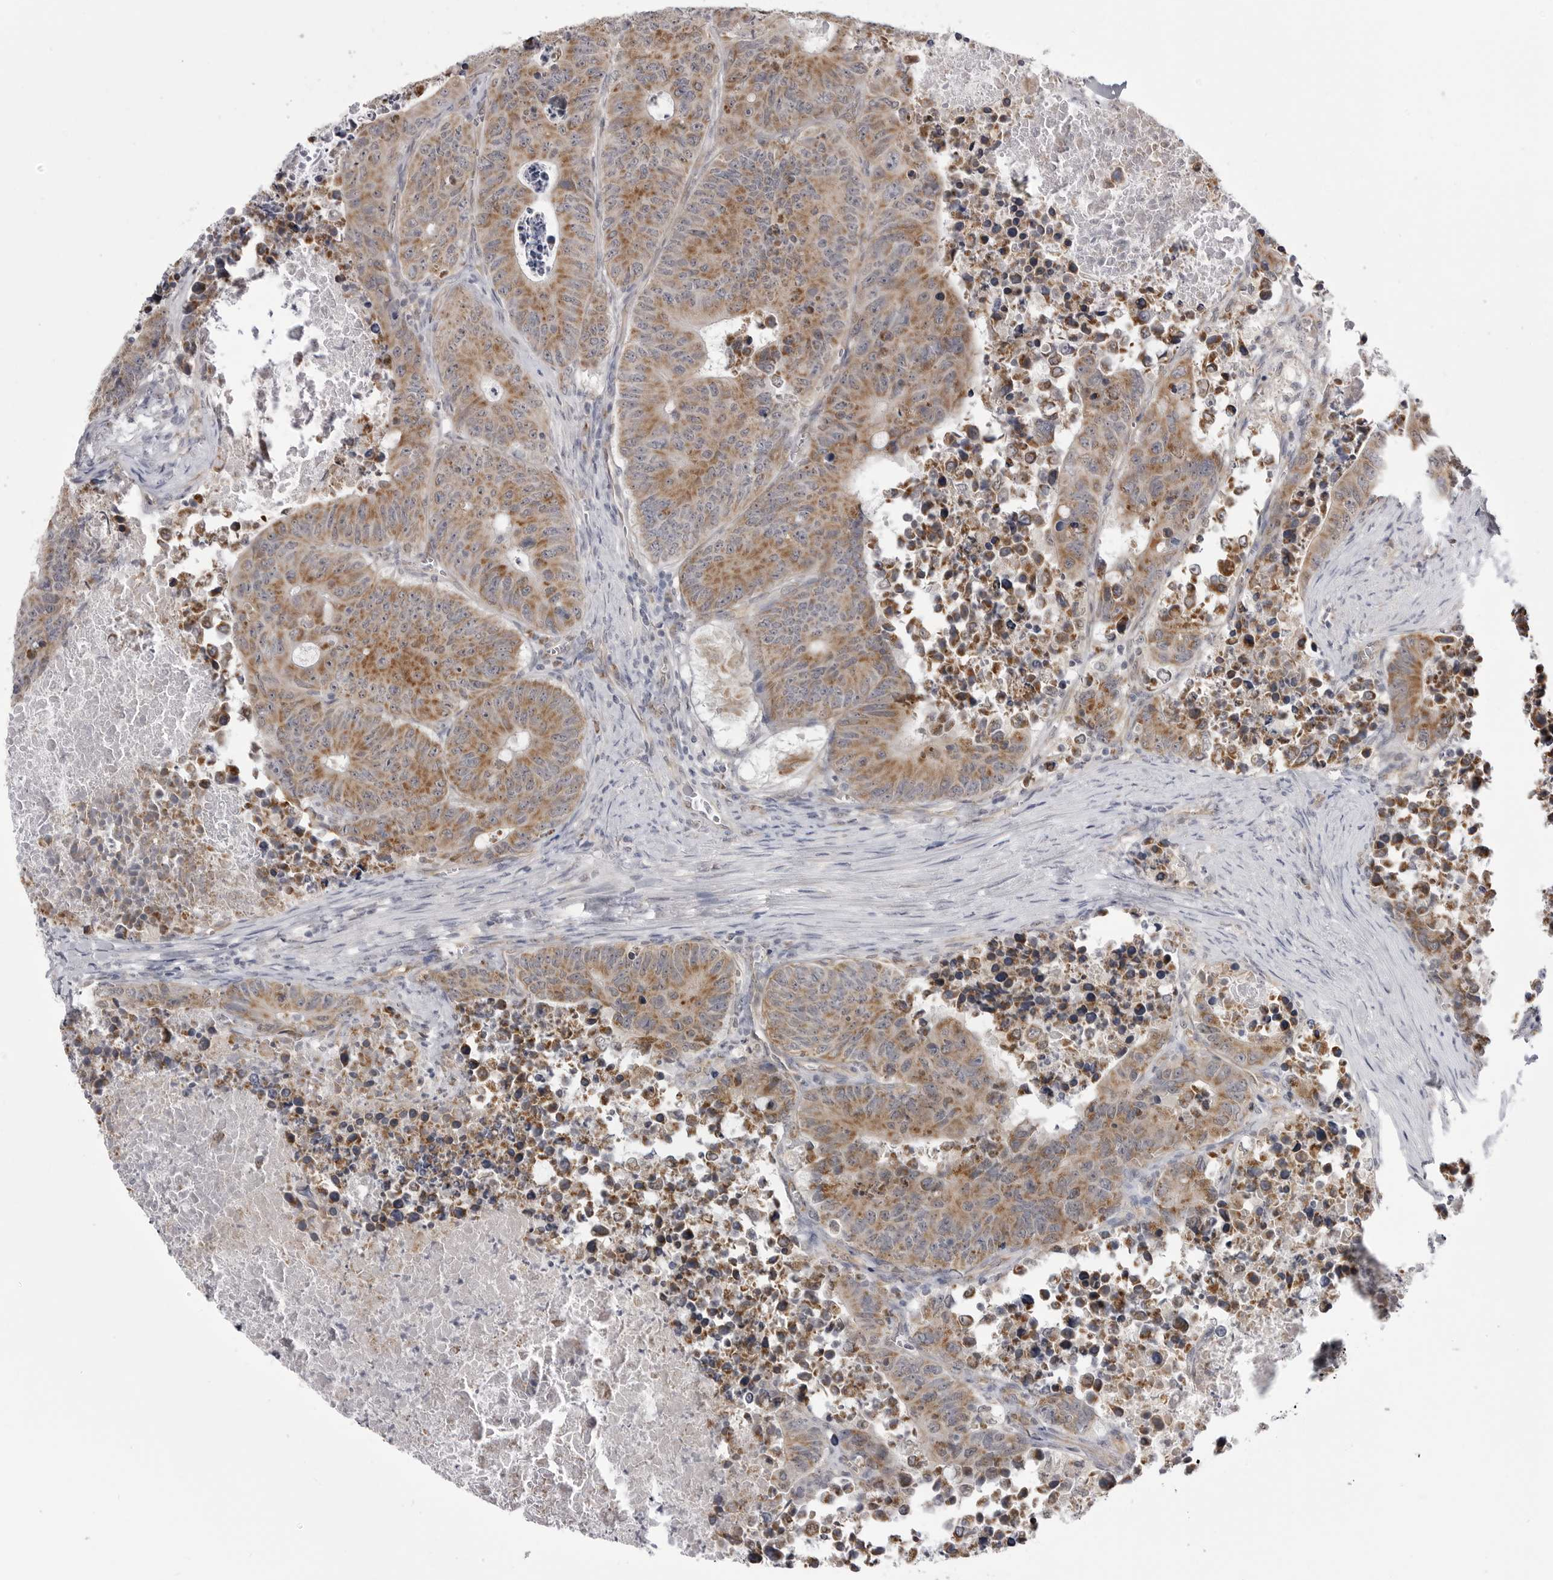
{"staining": {"intensity": "moderate", "quantity": ">75%", "location": "cytoplasmic/membranous"}, "tissue": "colorectal cancer", "cell_type": "Tumor cells", "image_type": "cancer", "snomed": [{"axis": "morphology", "description": "Adenocarcinoma, NOS"}, {"axis": "topography", "description": "Colon"}], "caption": "IHC (DAB (3,3'-diaminobenzidine)) staining of adenocarcinoma (colorectal) demonstrates moderate cytoplasmic/membranous protein staining in approximately >75% of tumor cells.", "gene": "FH", "patient": {"sex": "male", "age": 87}}